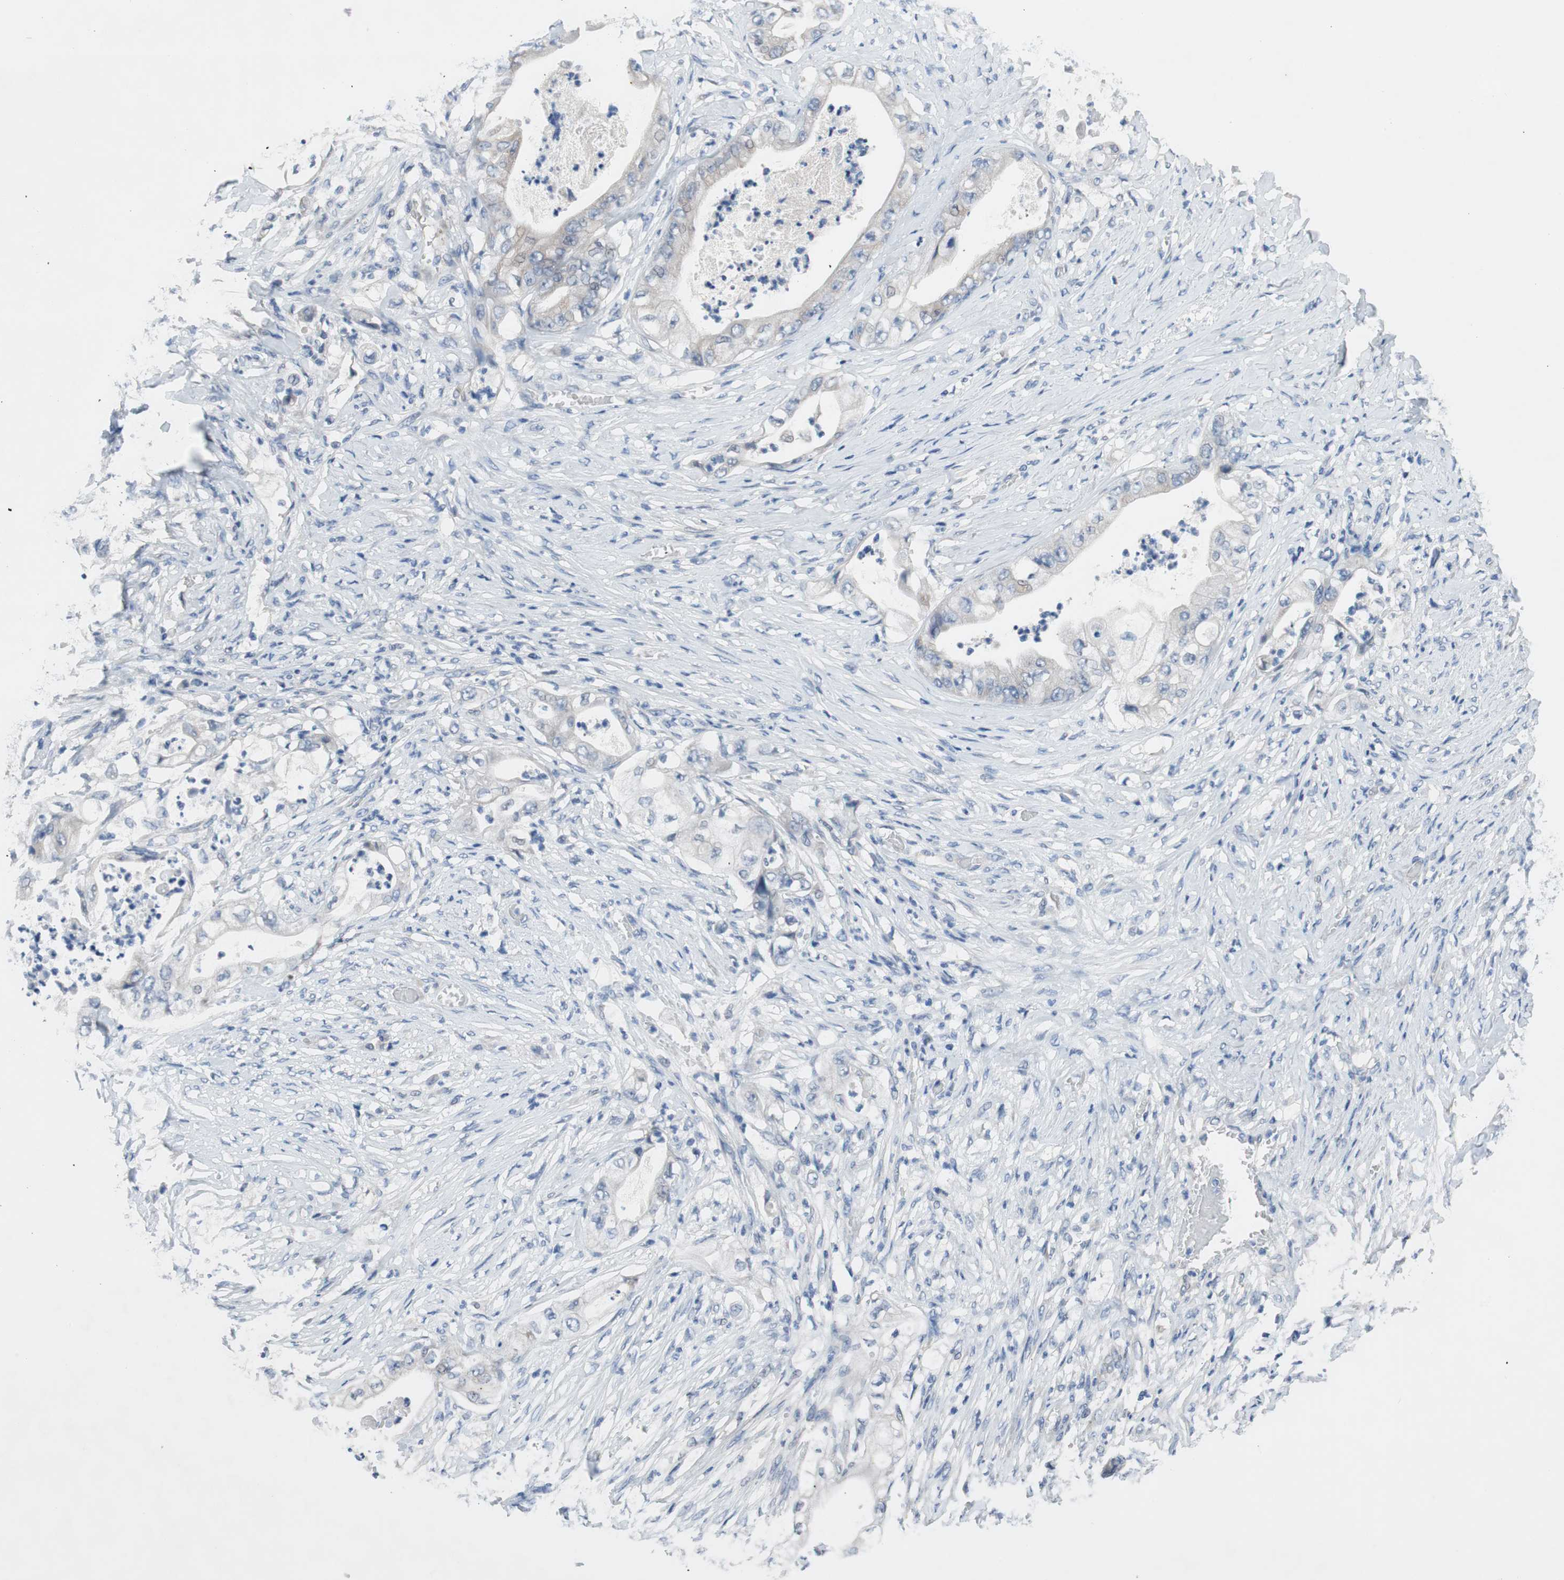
{"staining": {"intensity": "negative", "quantity": "none", "location": "none"}, "tissue": "stomach cancer", "cell_type": "Tumor cells", "image_type": "cancer", "snomed": [{"axis": "morphology", "description": "Adenocarcinoma, NOS"}, {"axis": "topography", "description": "Stomach"}], "caption": "Tumor cells are negative for protein expression in human adenocarcinoma (stomach).", "gene": "TACR3", "patient": {"sex": "female", "age": 73}}